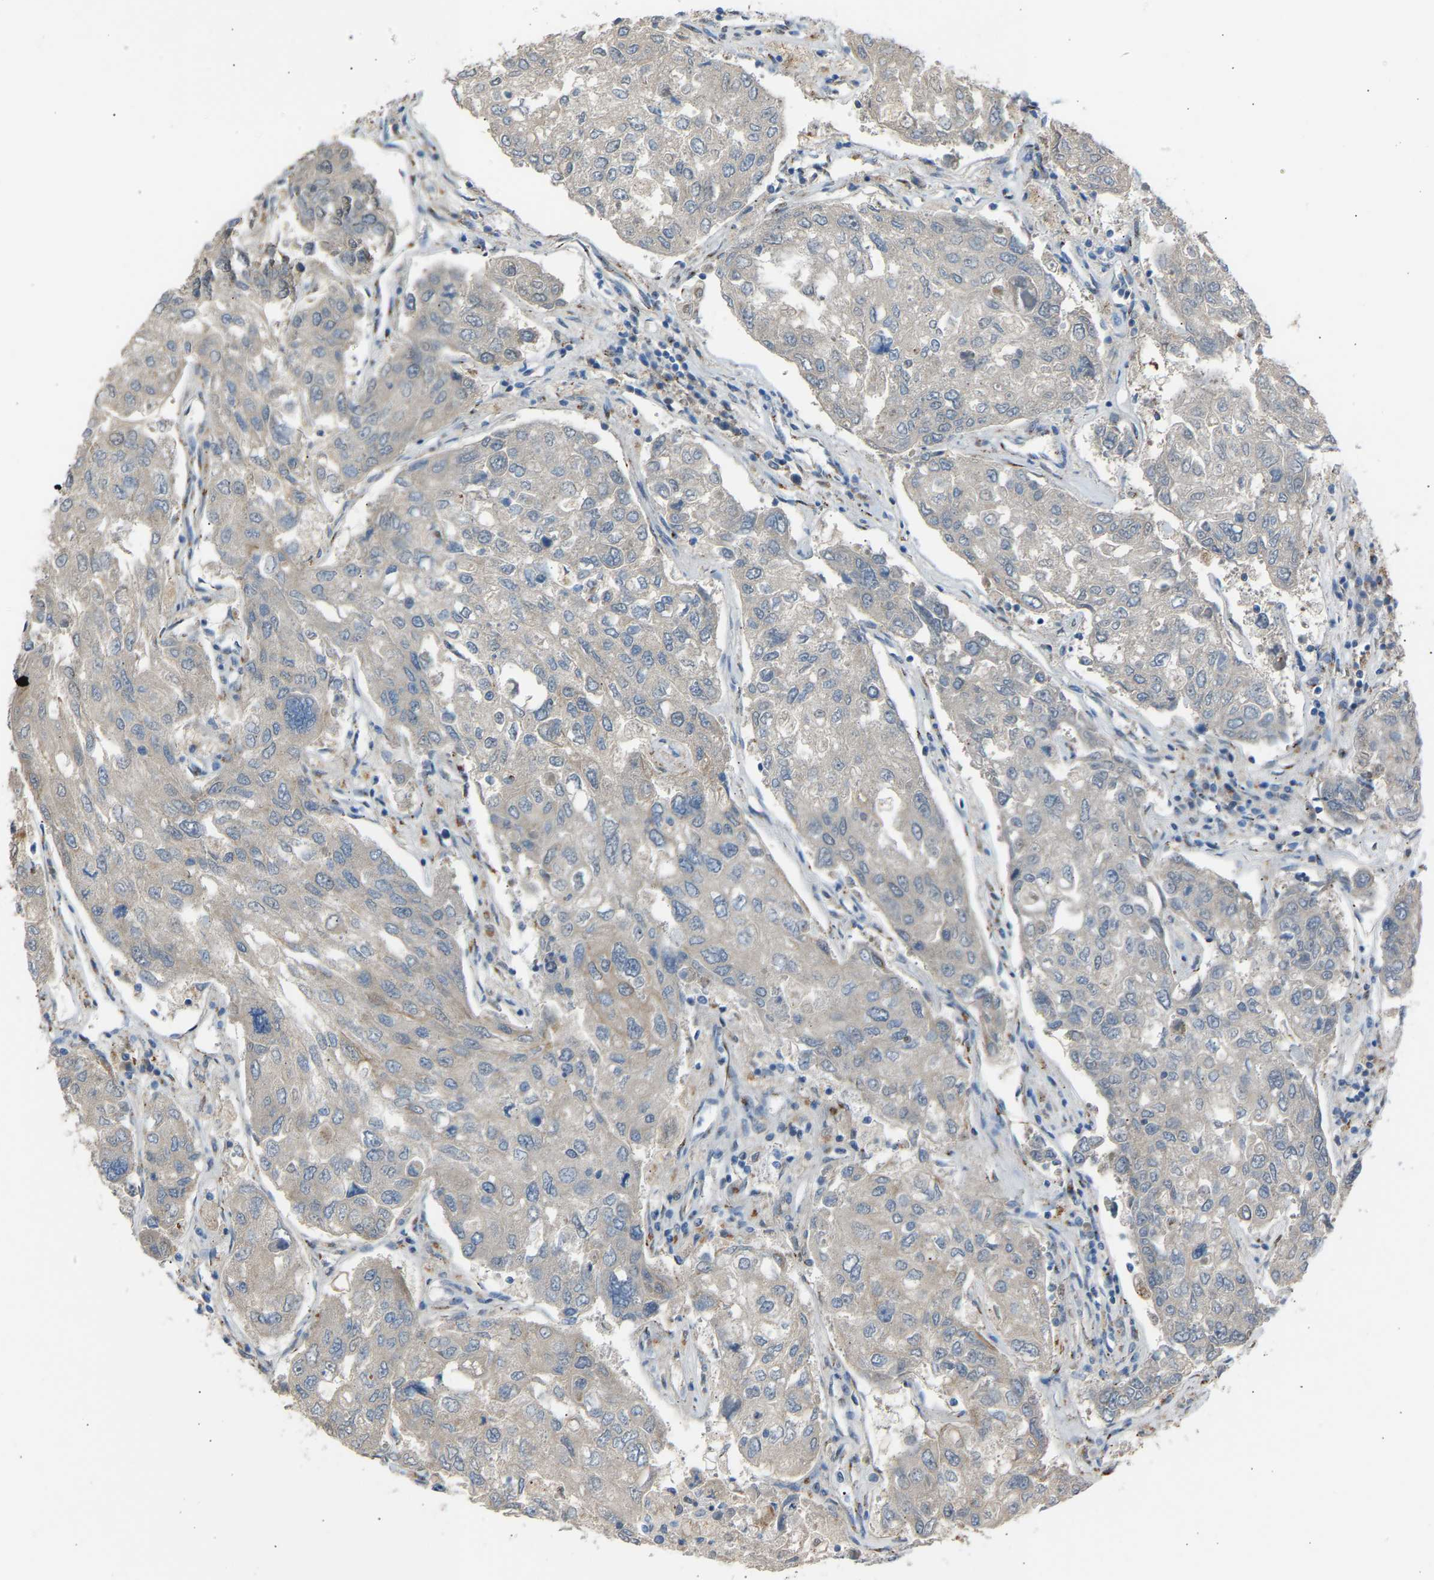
{"staining": {"intensity": "negative", "quantity": "none", "location": "none"}, "tissue": "urothelial cancer", "cell_type": "Tumor cells", "image_type": "cancer", "snomed": [{"axis": "morphology", "description": "Urothelial carcinoma, High grade"}, {"axis": "topography", "description": "Lymph node"}, {"axis": "topography", "description": "Urinary bladder"}], "caption": "Image shows no significant protein positivity in tumor cells of urothelial cancer.", "gene": "CYREN", "patient": {"sex": "male", "age": 51}}